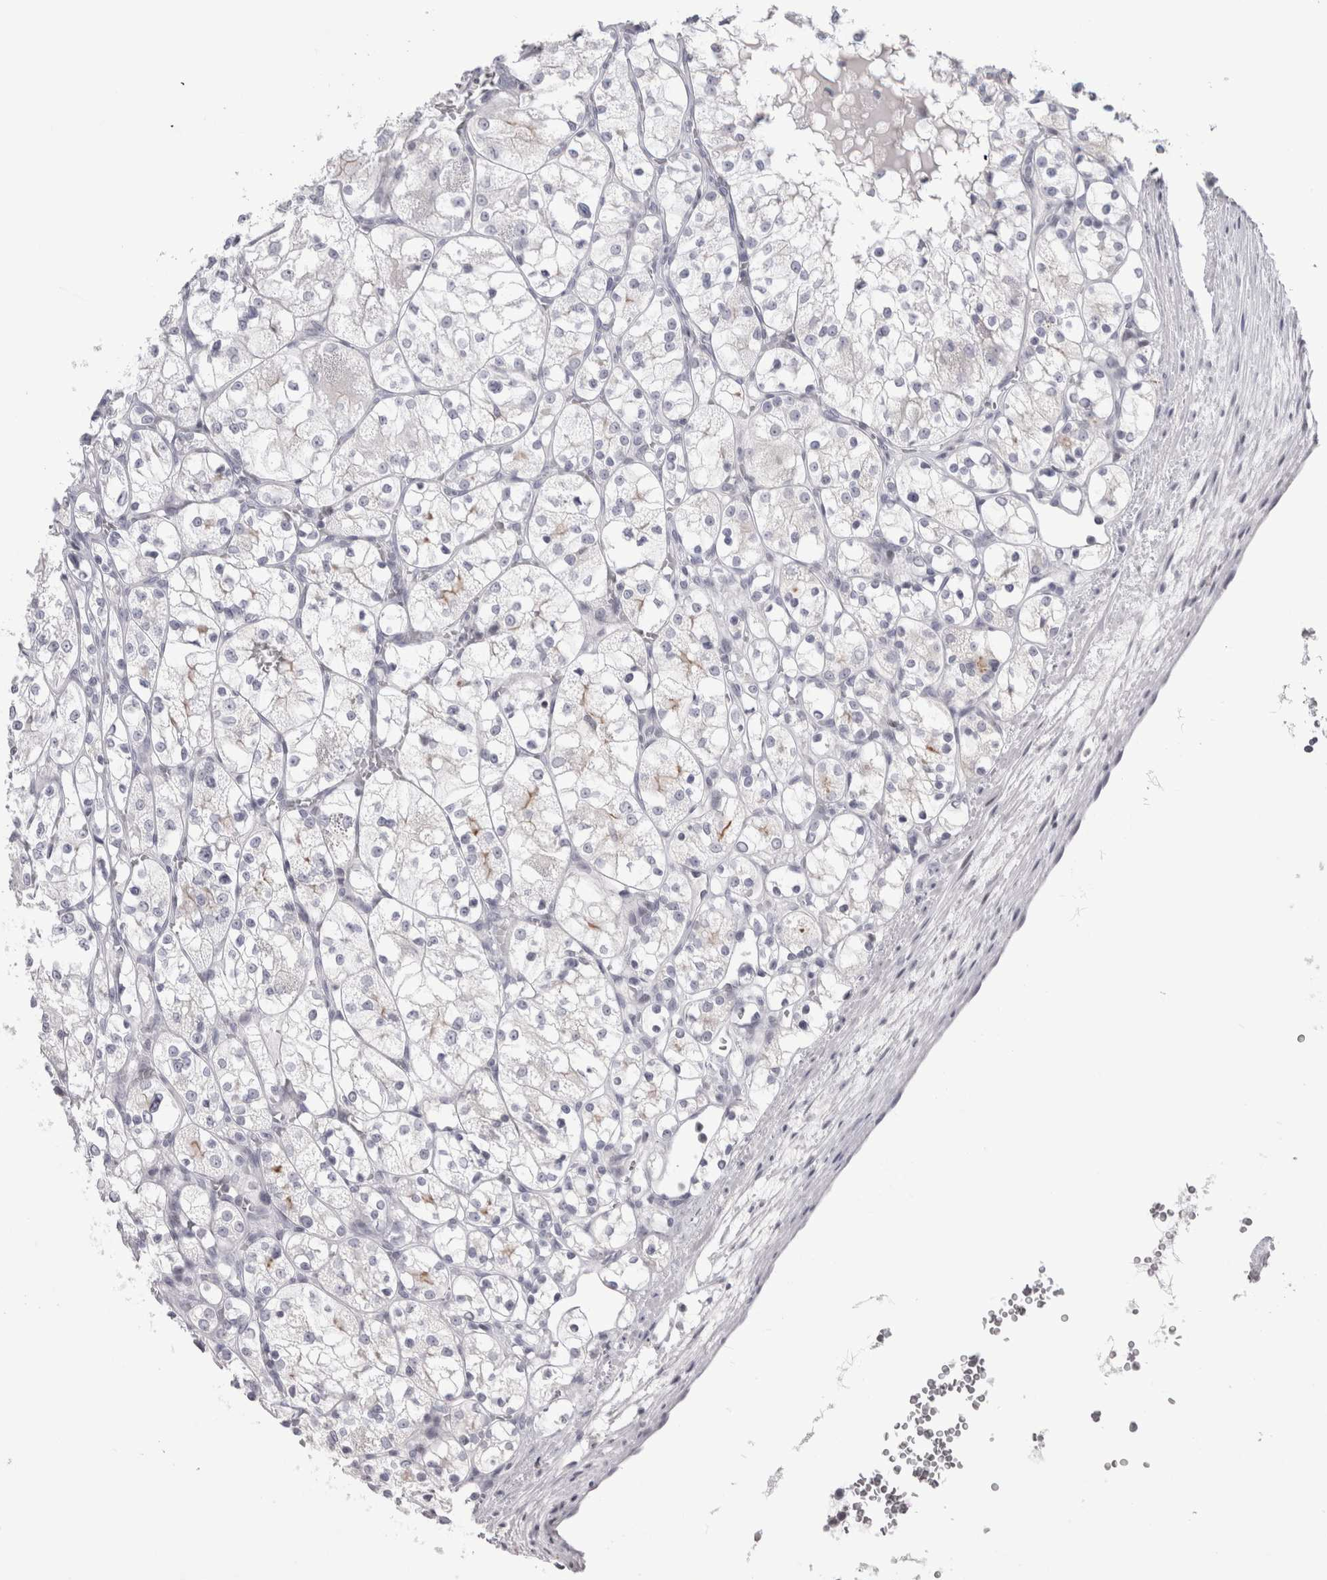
{"staining": {"intensity": "negative", "quantity": "none", "location": "none"}, "tissue": "renal cancer", "cell_type": "Tumor cells", "image_type": "cancer", "snomed": [{"axis": "morphology", "description": "Adenocarcinoma, NOS"}, {"axis": "topography", "description": "Kidney"}], "caption": "This is an immunohistochemistry (IHC) image of human adenocarcinoma (renal). There is no positivity in tumor cells.", "gene": "FNDC8", "patient": {"sex": "female", "age": 69}}